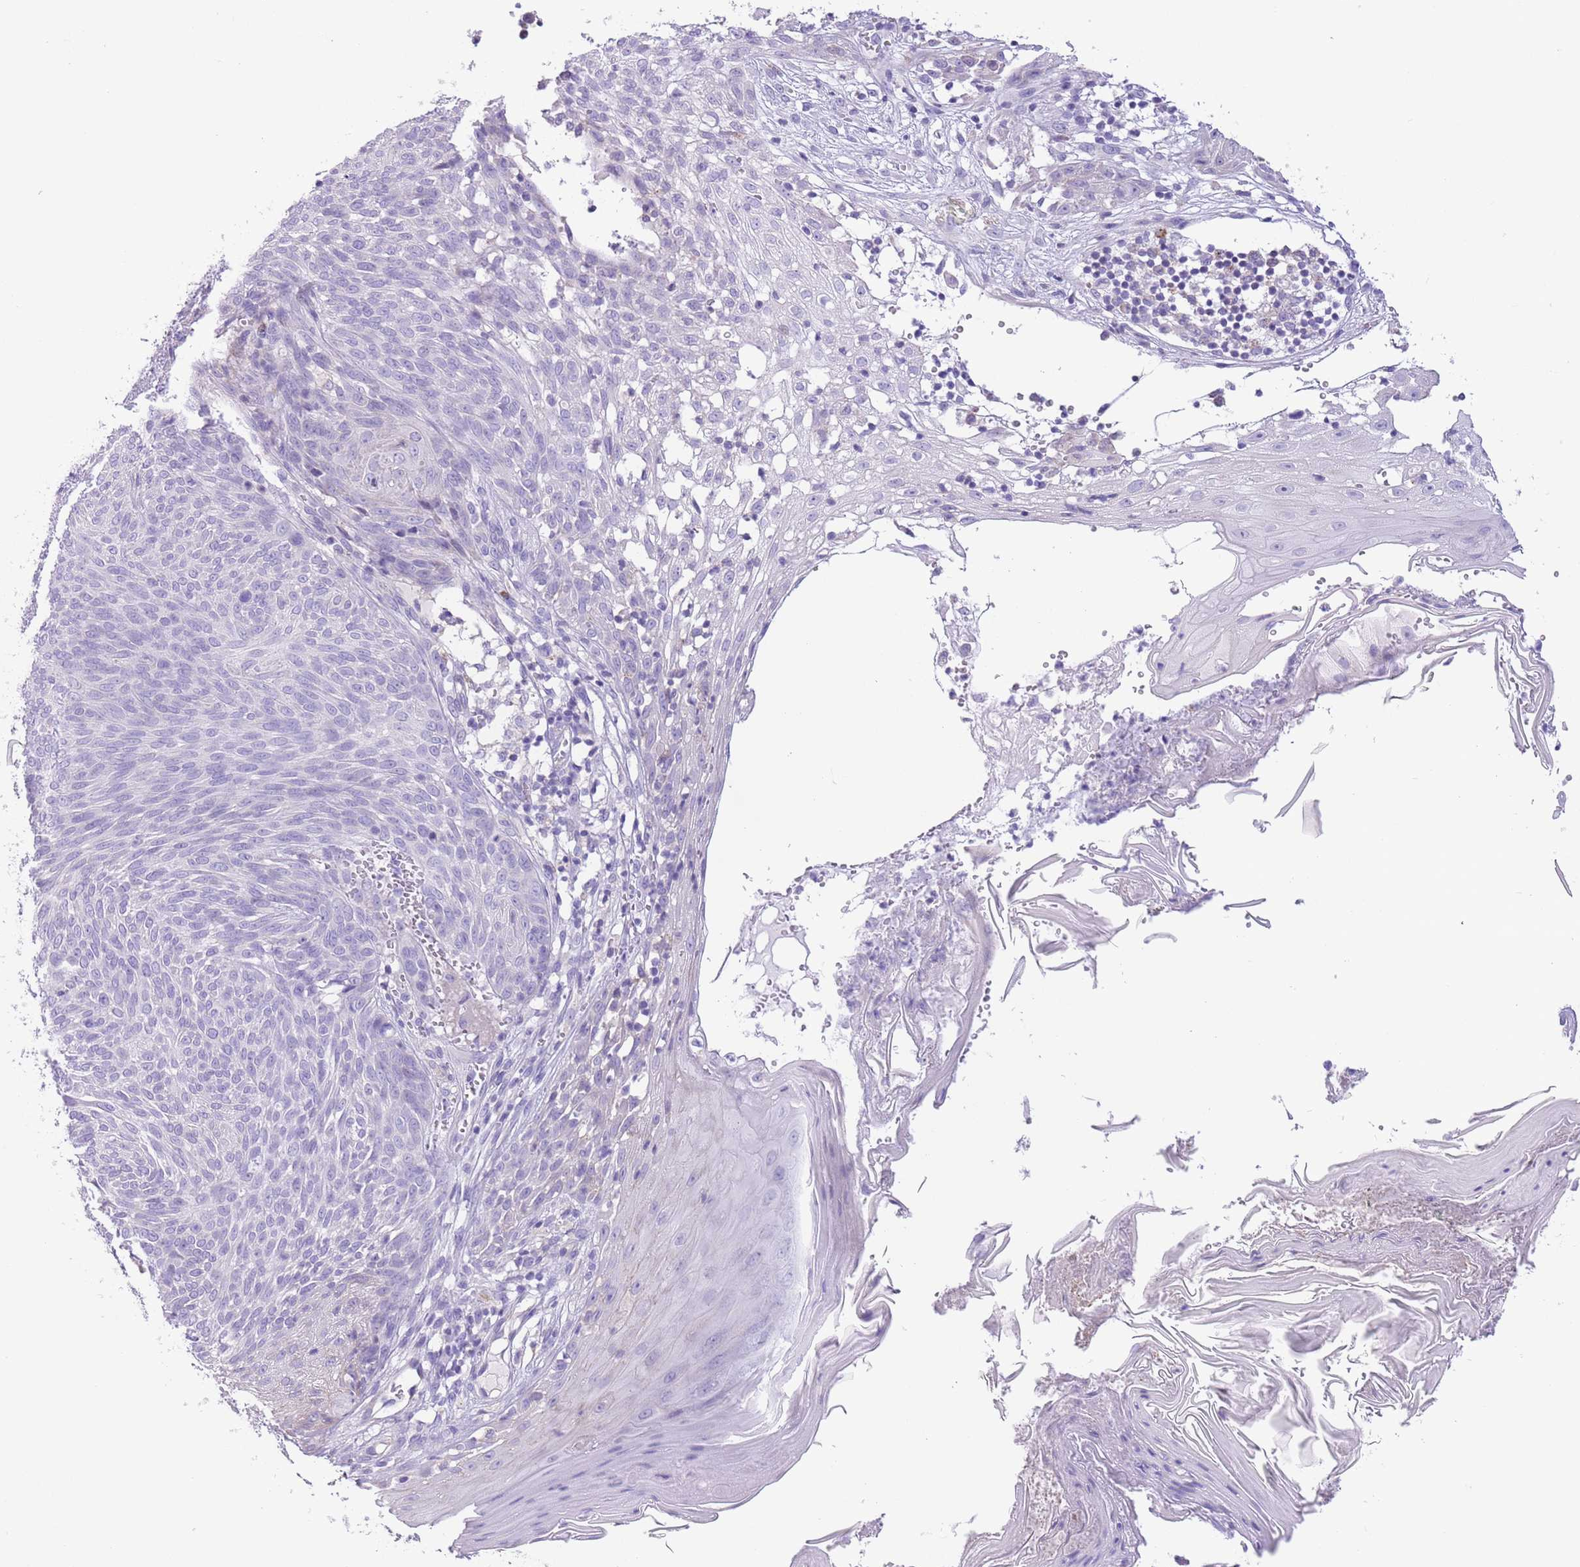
{"staining": {"intensity": "negative", "quantity": "none", "location": "none"}, "tissue": "skin cancer", "cell_type": "Tumor cells", "image_type": "cancer", "snomed": [{"axis": "morphology", "description": "Basal cell carcinoma"}, {"axis": "topography", "description": "Skin"}], "caption": "High magnification brightfield microscopy of basal cell carcinoma (skin) stained with DAB (3,3'-diaminobenzidine) (brown) and counterstained with hematoxylin (blue): tumor cells show no significant staining.", "gene": "ZNF697", "patient": {"sex": "female", "age": 86}}